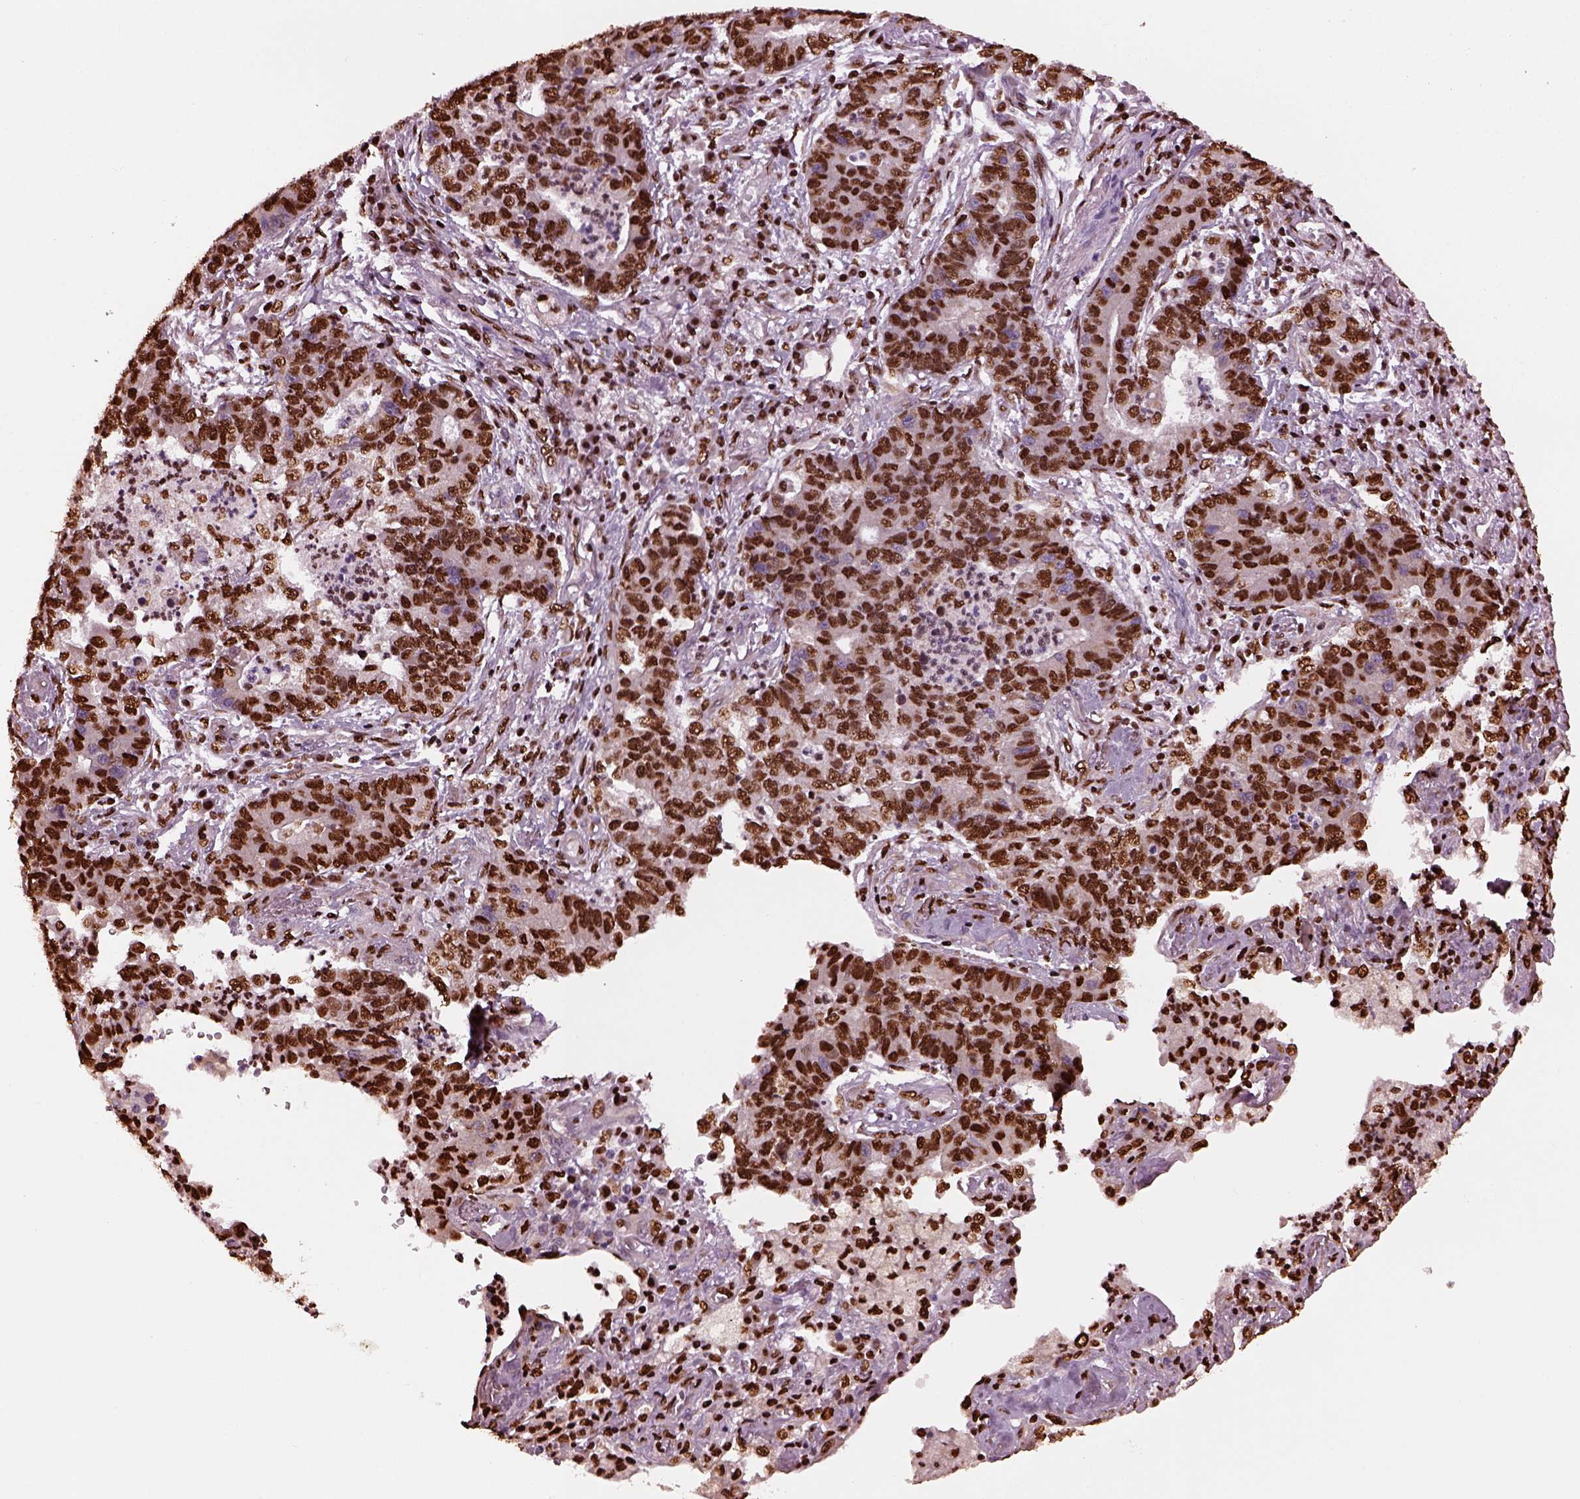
{"staining": {"intensity": "strong", "quantity": ">75%", "location": "nuclear"}, "tissue": "lung cancer", "cell_type": "Tumor cells", "image_type": "cancer", "snomed": [{"axis": "morphology", "description": "Adenocarcinoma, NOS"}, {"axis": "topography", "description": "Lung"}], "caption": "Lung cancer stained with a protein marker demonstrates strong staining in tumor cells.", "gene": "RUFY3", "patient": {"sex": "female", "age": 57}}